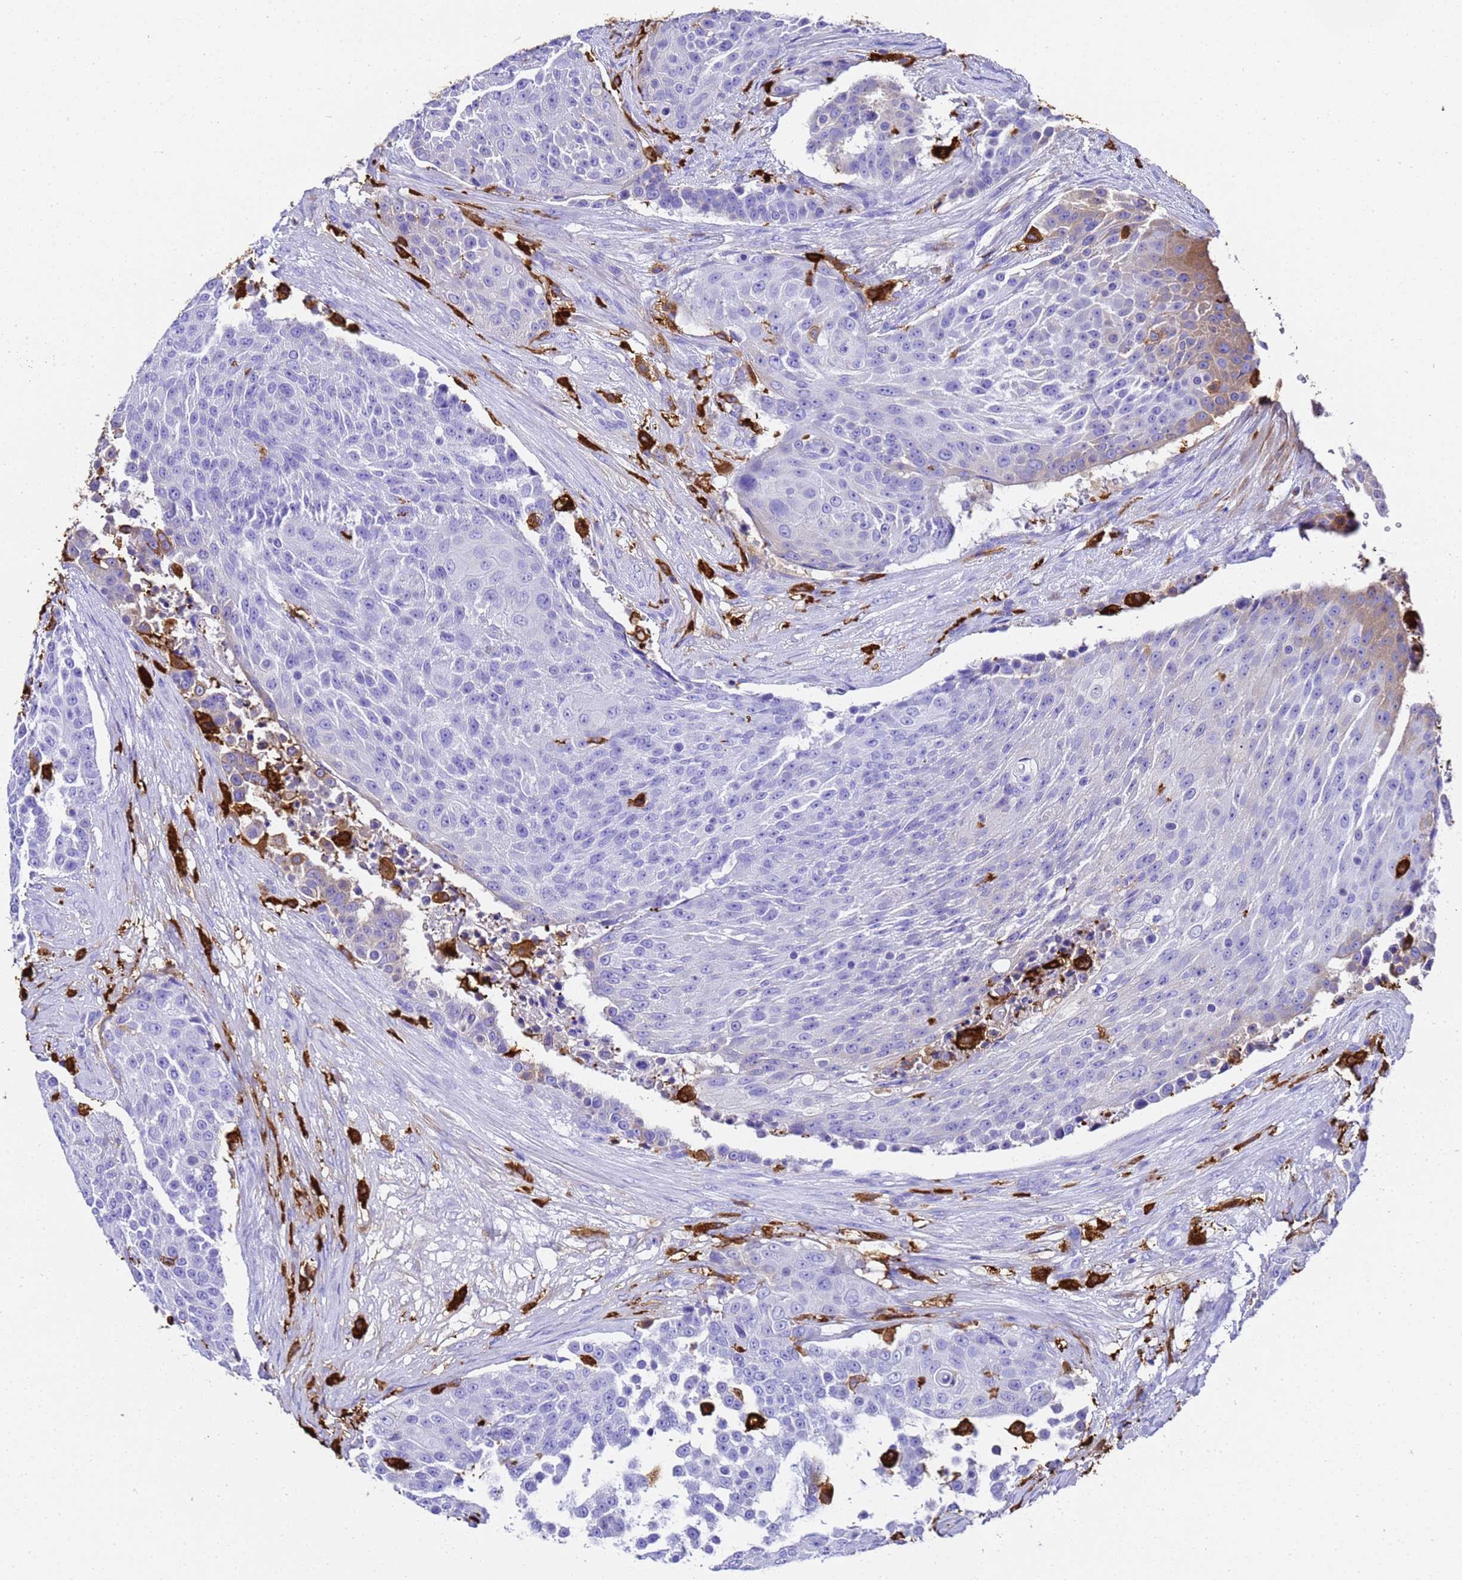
{"staining": {"intensity": "weak", "quantity": "<25%", "location": "cytoplasmic/membranous"}, "tissue": "urothelial cancer", "cell_type": "Tumor cells", "image_type": "cancer", "snomed": [{"axis": "morphology", "description": "Urothelial carcinoma, High grade"}, {"axis": "topography", "description": "Urinary bladder"}], "caption": "High magnification brightfield microscopy of urothelial carcinoma (high-grade) stained with DAB (brown) and counterstained with hematoxylin (blue): tumor cells show no significant expression. The staining is performed using DAB (3,3'-diaminobenzidine) brown chromogen with nuclei counter-stained in using hematoxylin.", "gene": "FTL", "patient": {"sex": "female", "age": 63}}